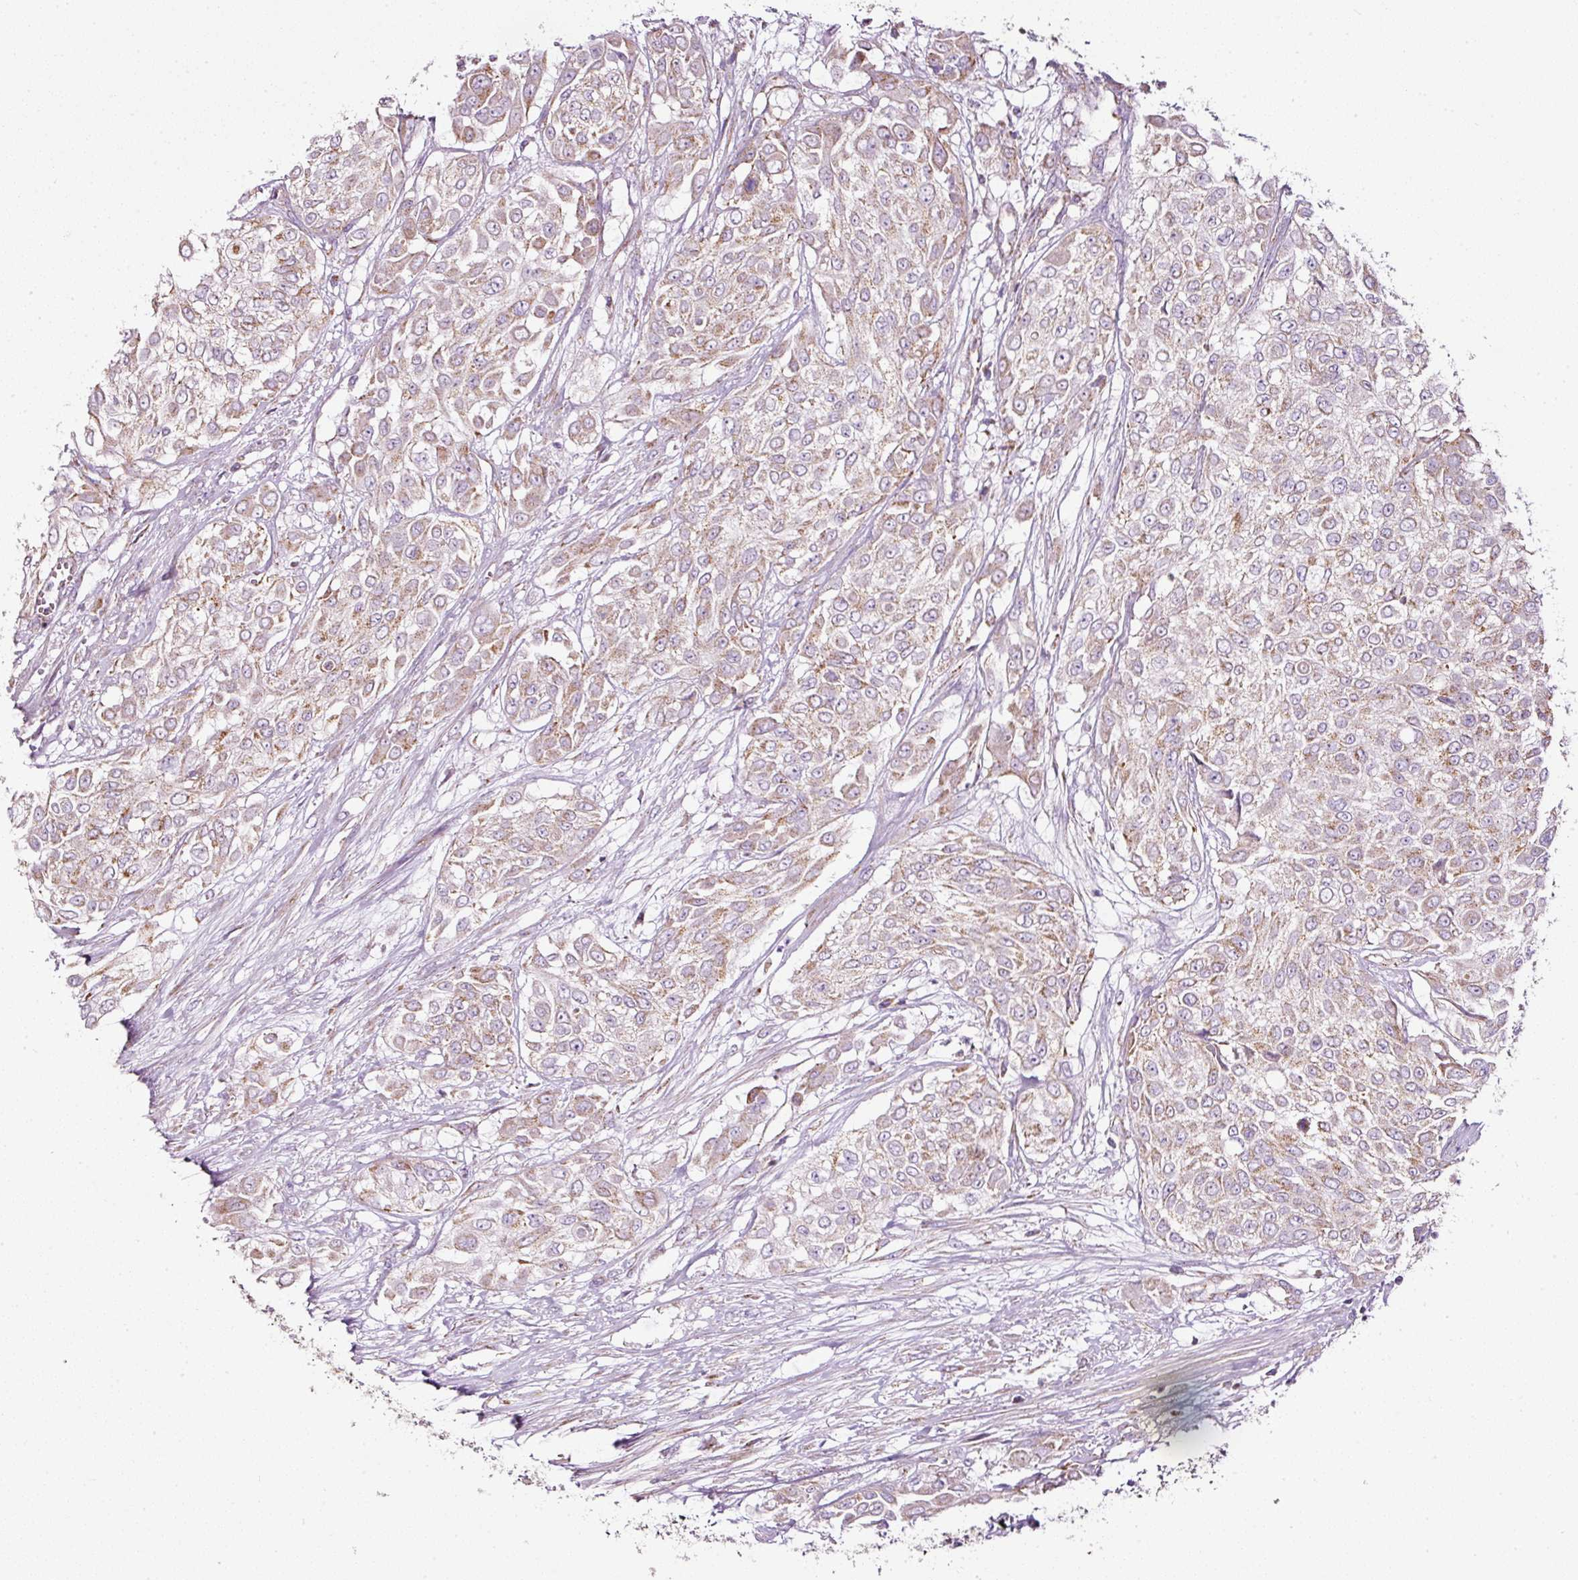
{"staining": {"intensity": "weak", "quantity": "25%-75%", "location": "cytoplasmic/membranous"}, "tissue": "urothelial cancer", "cell_type": "Tumor cells", "image_type": "cancer", "snomed": [{"axis": "morphology", "description": "Urothelial carcinoma, High grade"}, {"axis": "topography", "description": "Urinary bladder"}], "caption": "Urothelial cancer stained with a protein marker demonstrates weak staining in tumor cells.", "gene": "SDHA", "patient": {"sex": "male", "age": 57}}